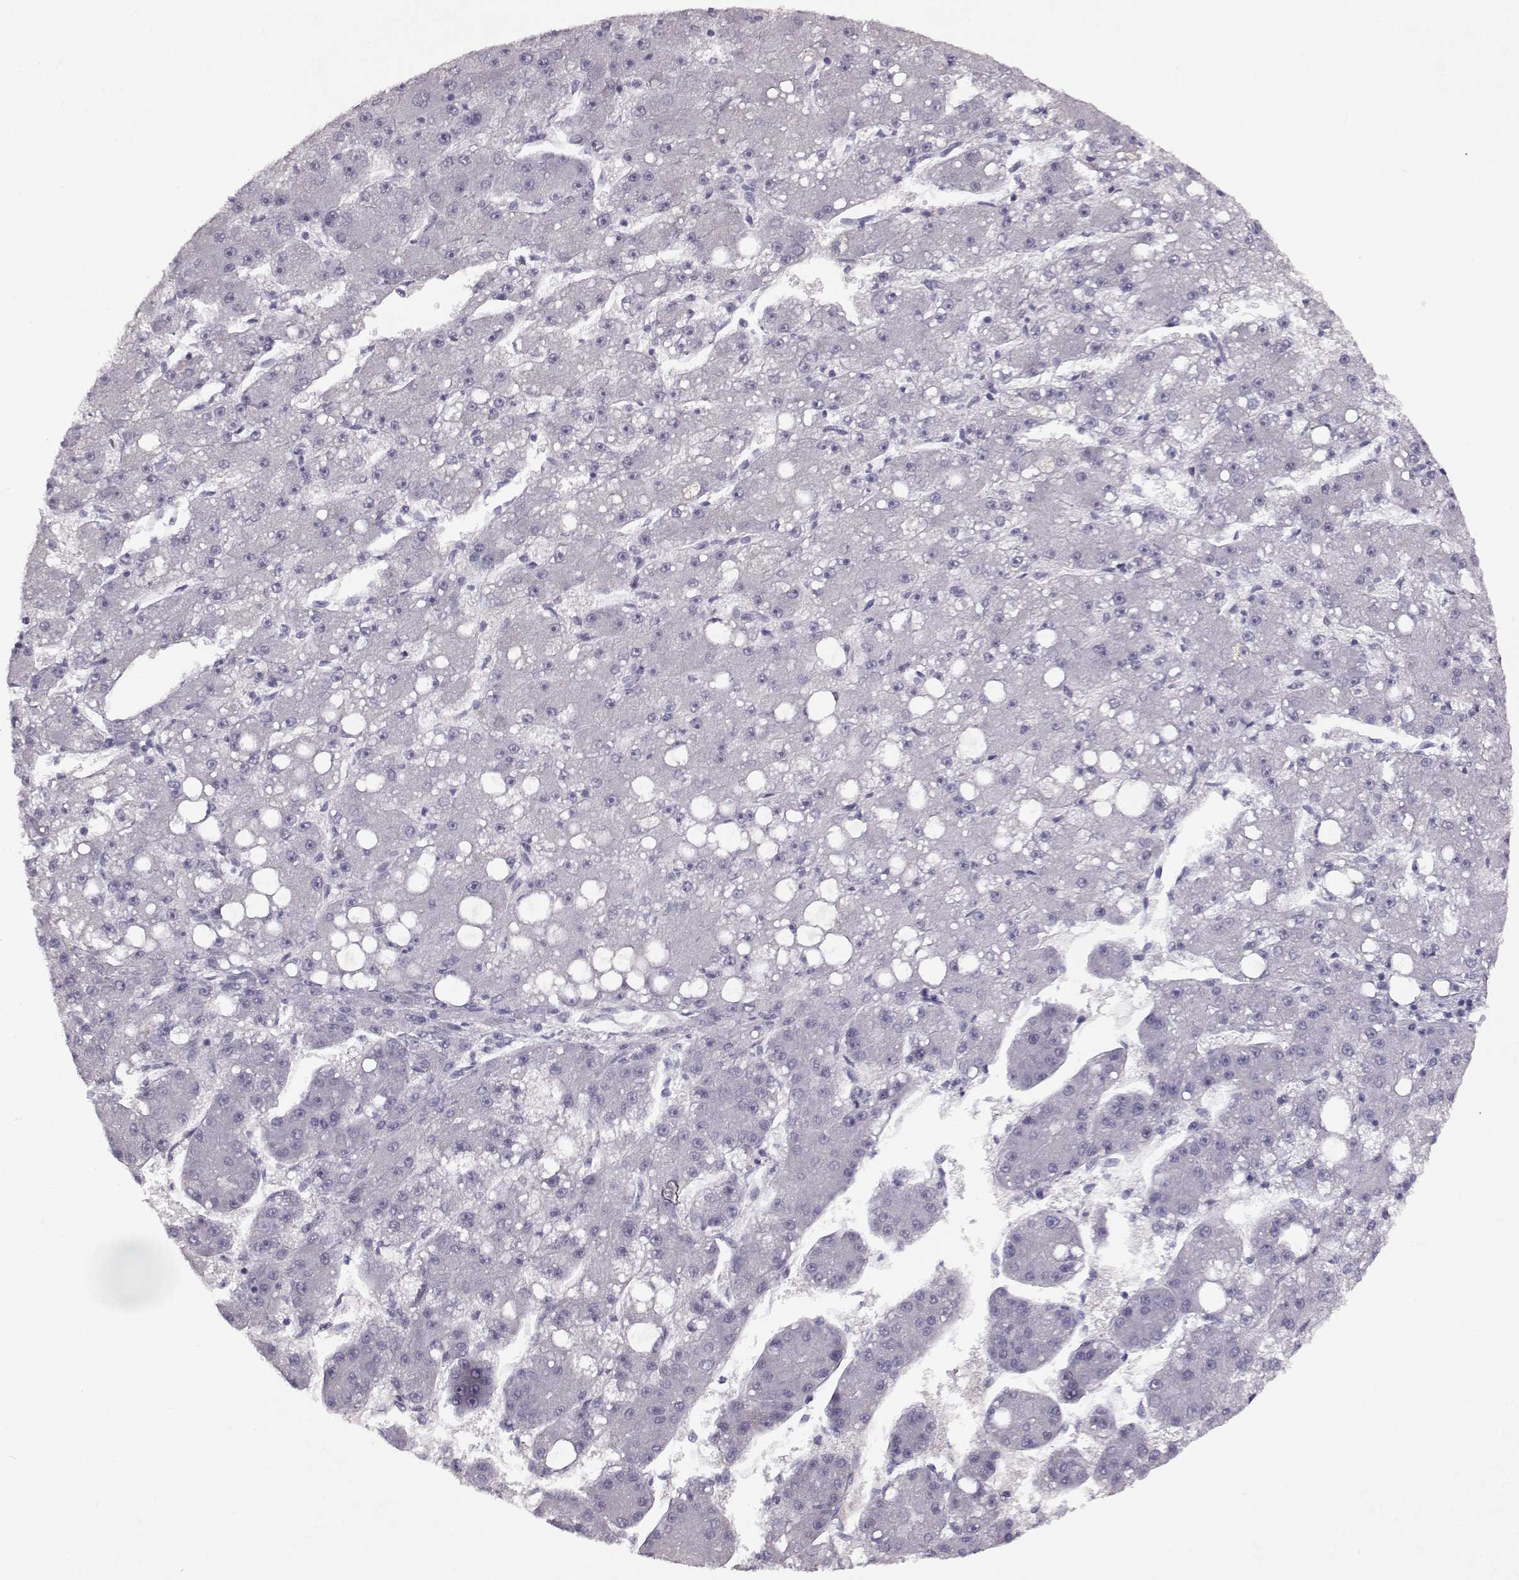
{"staining": {"intensity": "negative", "quantity": "none", "location": "none"}, "tissue": "liver cancer", "cell_type": "Tumor cells", "image_type": "cancer", "snomed": [{"axis": "morphology", "description": "Carcinoma, Hepatocellular, NOS"}, {"axis": "topography", "description": "Liver"}], "caption": "The histopathology image displays no staining of tumor cells in liver cancer (hepatocellular carcinoma).", "gene": "SPAG17", "patient": {"sex": "male", "age": 67}}